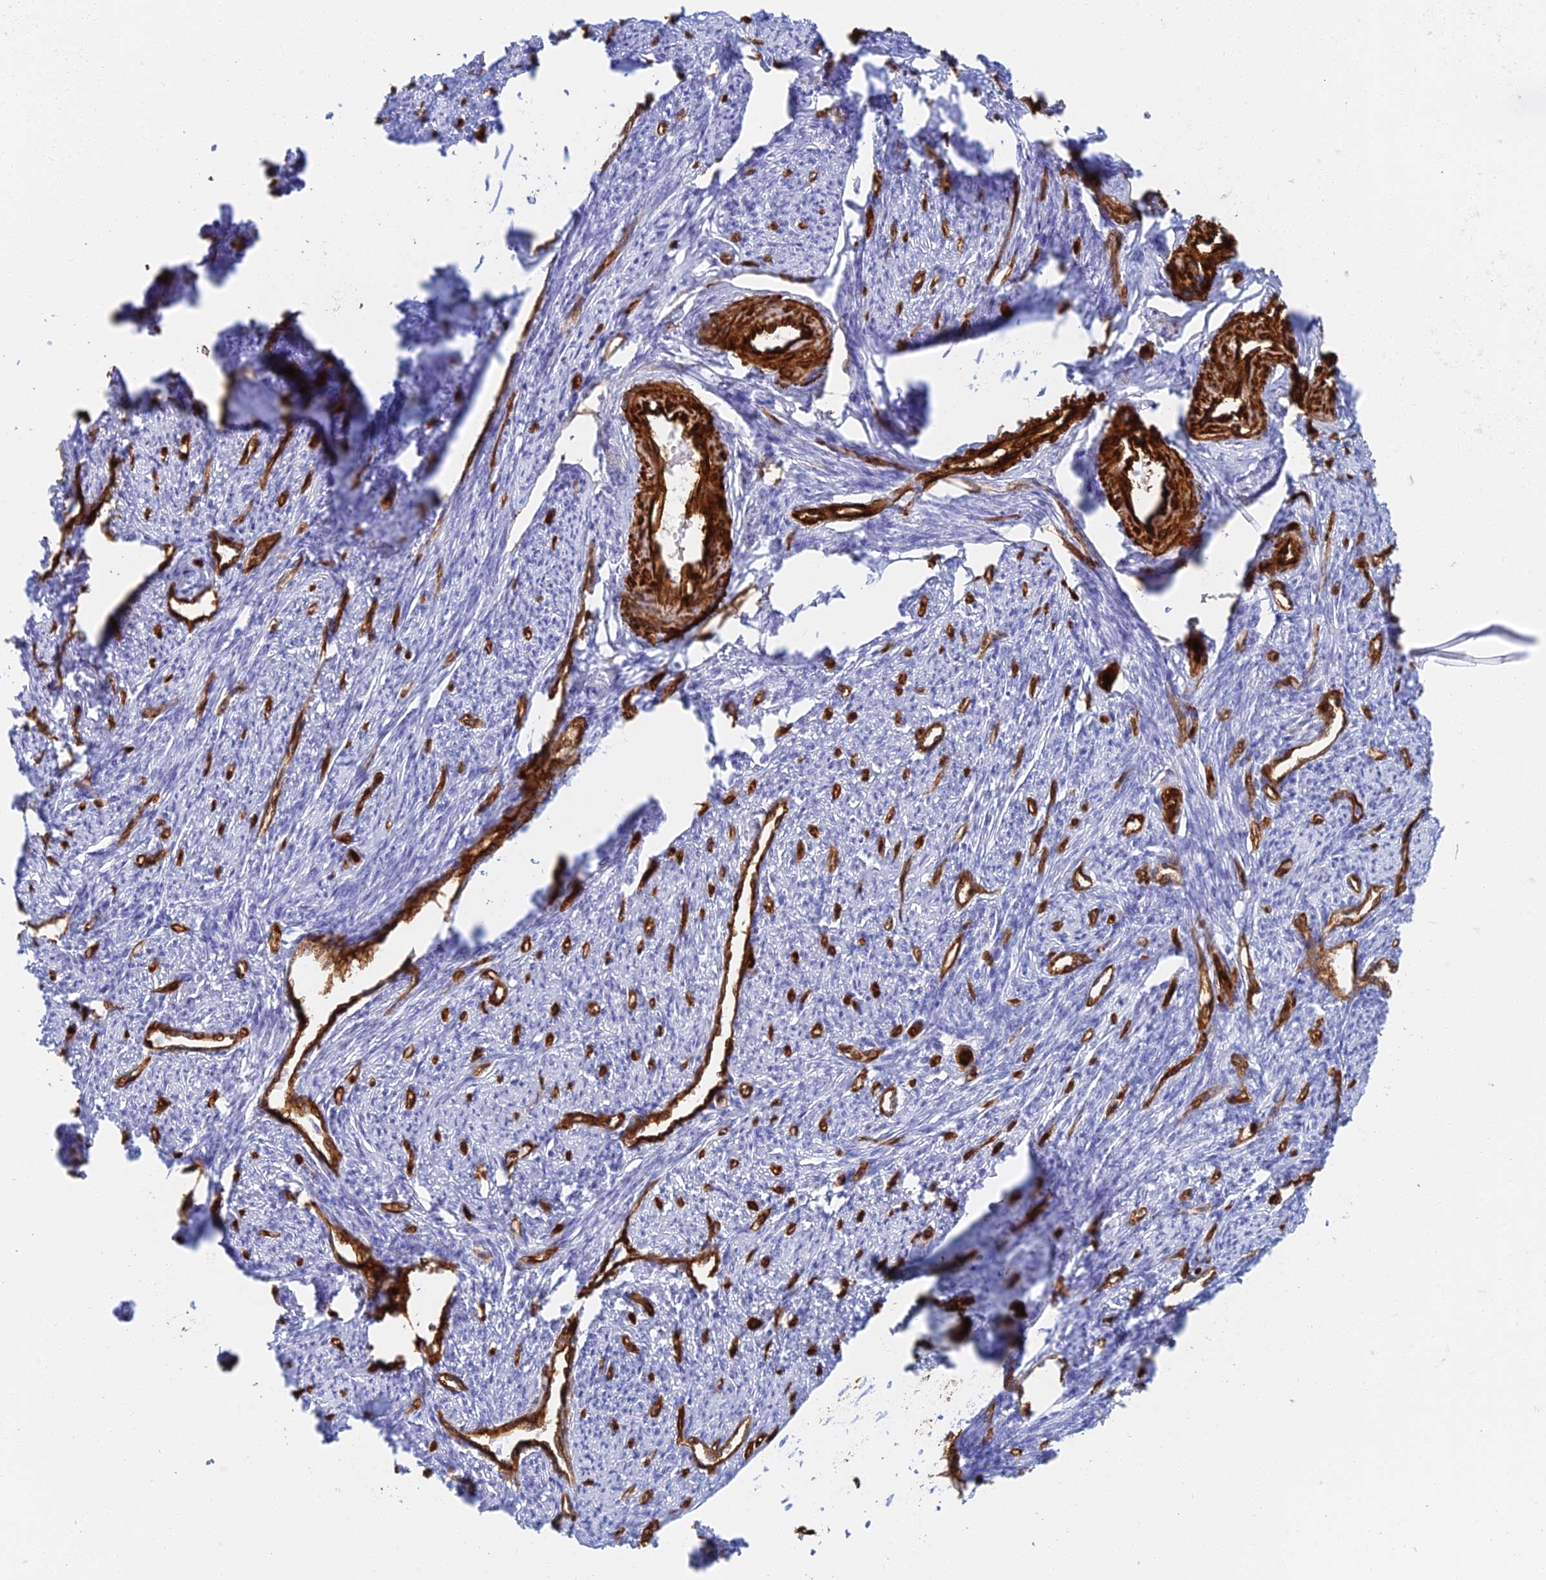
{"staining": {"intensity": "negative", "quantity": "none", "location": "none"}, "tissue": "smooth muscle", "cell_type": "Smooth muscle cells", "image_type": "normal", "snomed": [{"axis": "morphology", "description": "Normal tissue, NOS"}, {"axis": "topography", "description": "Smooth muscle"}, {"axis": "topography", "description": "Uterus"}], "caption": "High magnification brightfield microscopy of unremarkable smooth muscle stained with DAB (3,3'-diaminobenzidine) (brown) and counterstained with hematoxylin (blue): smooth muscle cells show no significant expression. The staining is performed using DAB brown chromogen with nuclei counter-stained in using hematoxylin.", "gene": "CRIP2", "patient": {"sex": "female", "age": 59}}